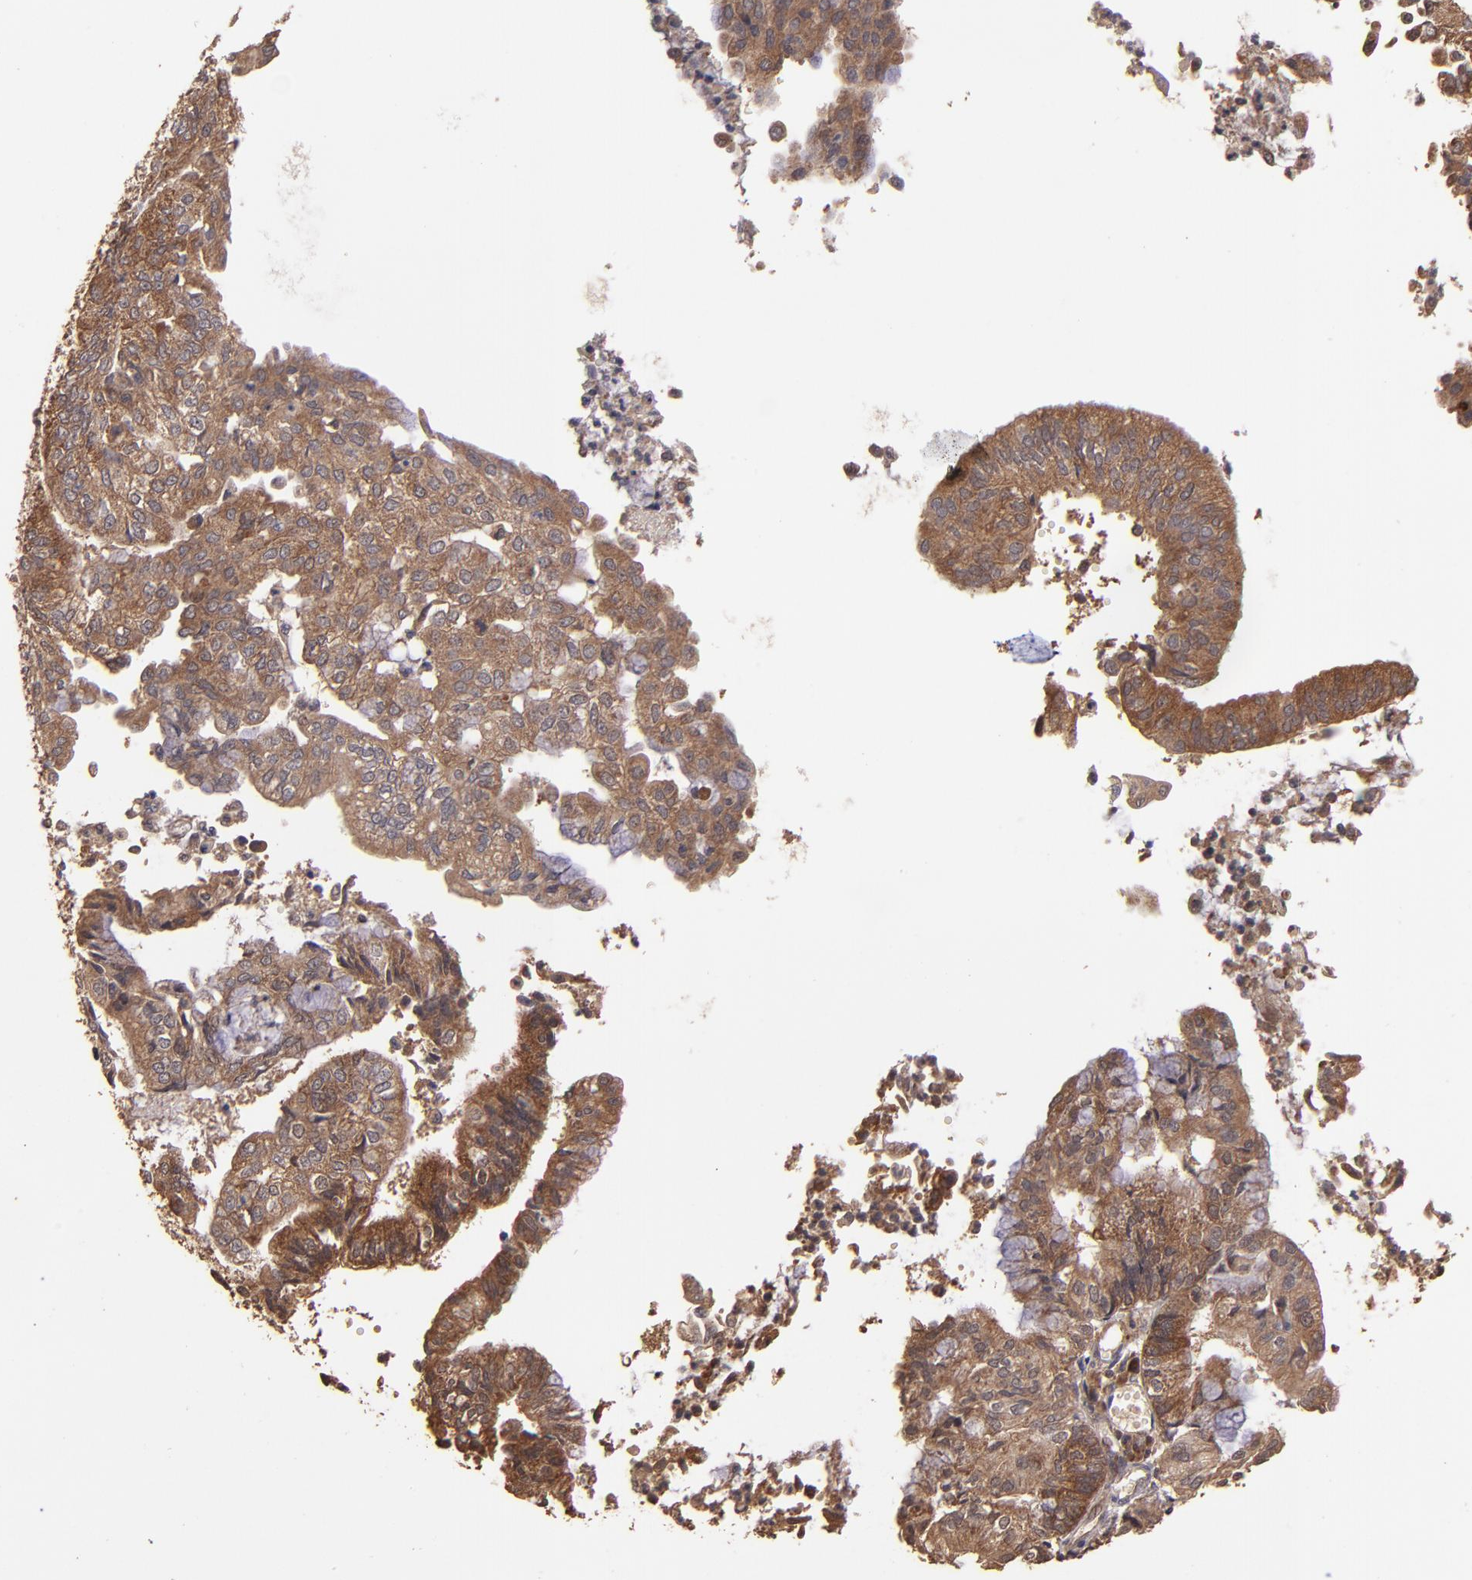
{"staining": {"intensity": "moderate", "quantity": ">75%", "location": "cytoplasmic/membranous"}, "tissue": "endometrial cancer", "cell_type": "Tumor cells", "image_type": "cancer", "snomed": [{"axis": "morphology", "description": "Adenocarcinoma, NOS"}, {"axis": "topography", "description": "Endometrium"}], "caption": "This image exhibits endometrial cancer stained with immunohistochemistry (IHC) to label a protein in brown. The cytoplasmic/membranous of tumor cells show moderate positivity for the protein. Nuclei are counter-stained blue.", "gene": "TXNDC16", "patient": {"sex": "female", "age": 59}}